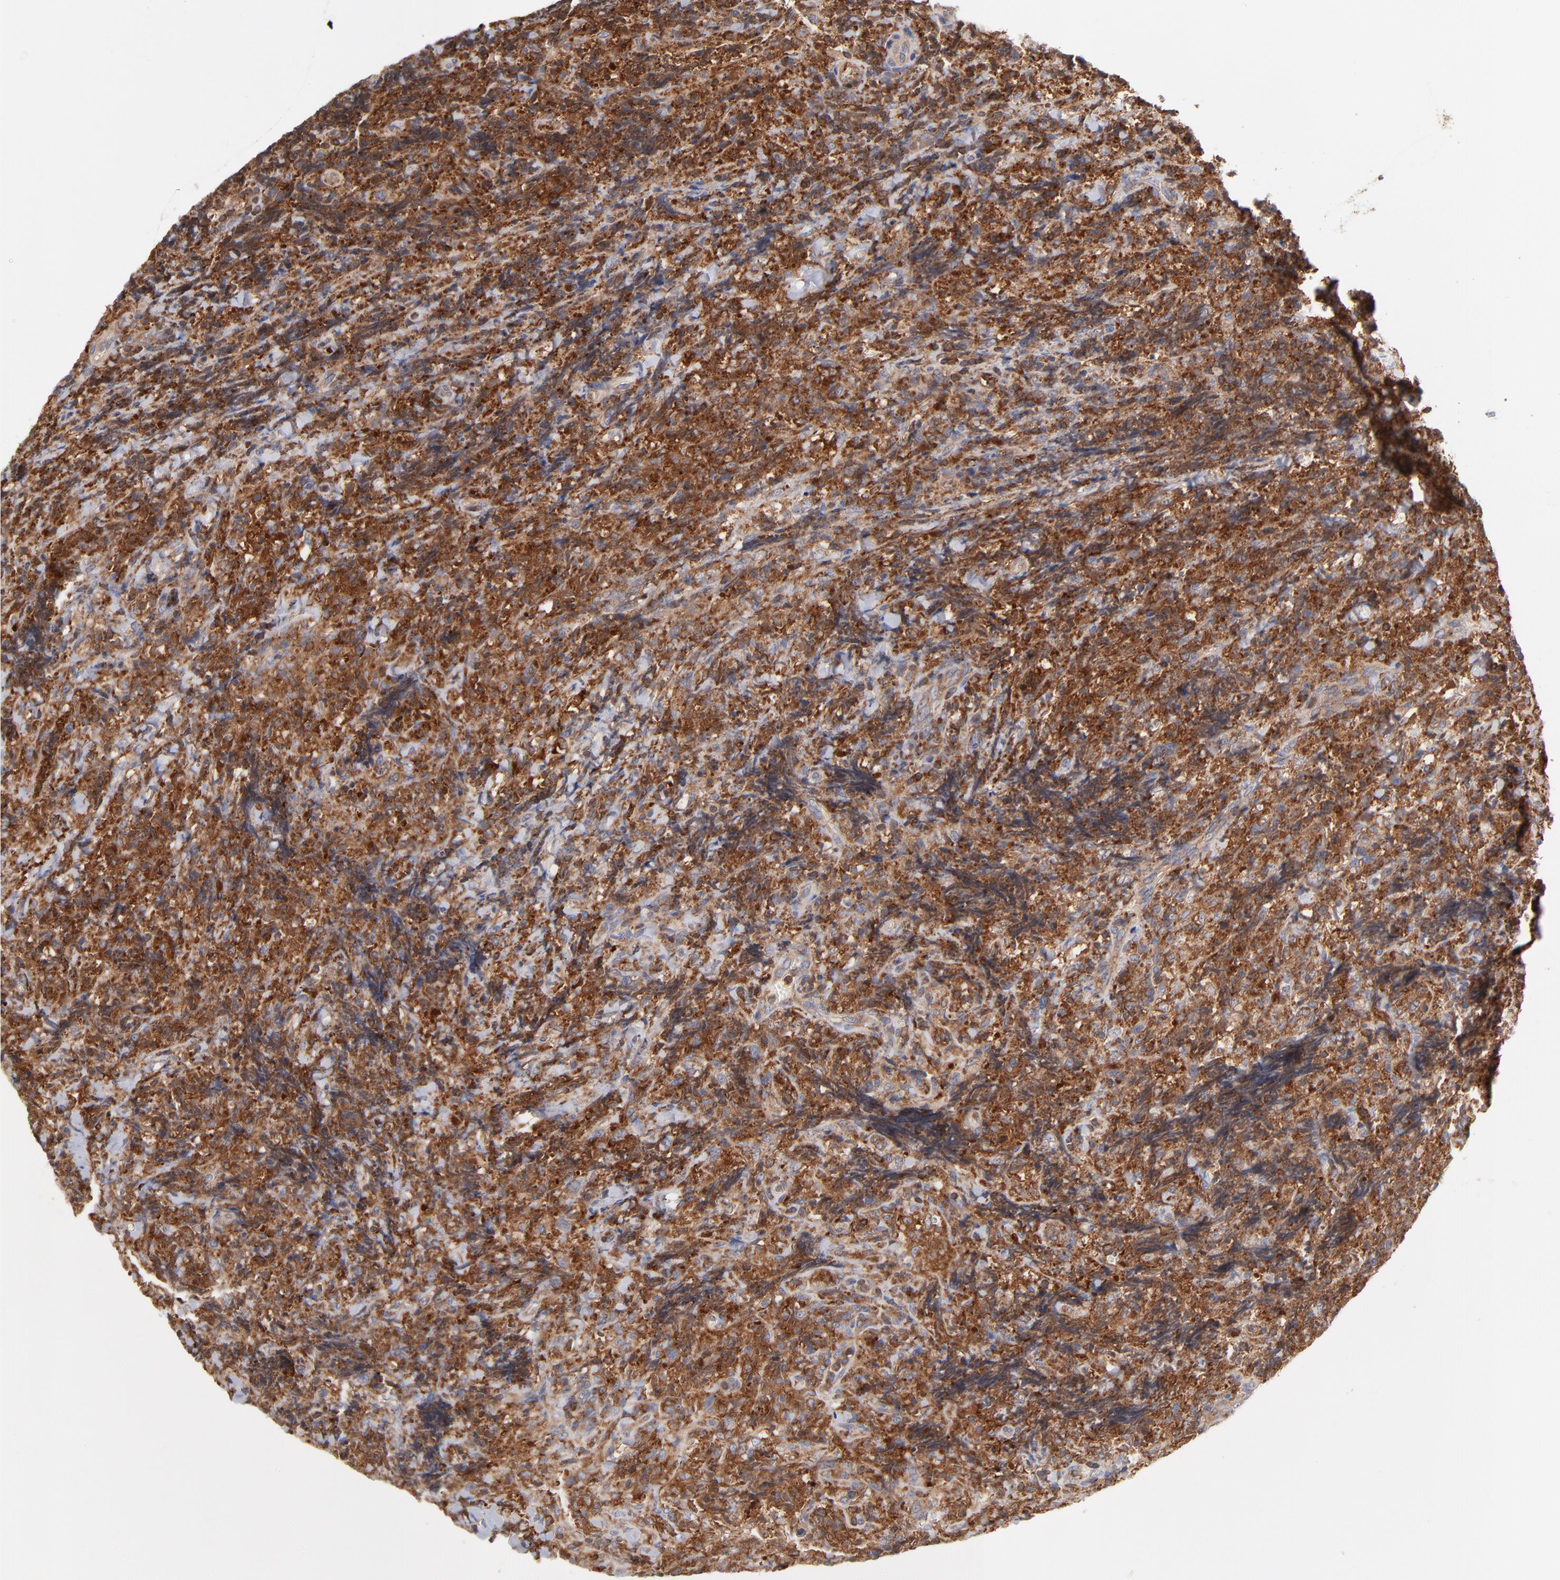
{"staining": {"intensity": "strong", "quantity": ">75%", "location": "cytoplasmic/membranous"}, "tissue": "lymphoma", "cell_type": "Tumor cells", "image_type": "cancer", "snomed": [{"axis": "morphology", "description": "Malignant lymphoma, non-Hodgkin's type, High grade"}, {"axis": "topography", "description": "Tonsil"}], "caption": "Protein expression analysis of malignant lymphoma, non-Hodgkin's type (high-grade) reveals strong cytoplasmic/membranous staining in about >75% of tumor cells.", "gene": "WIPF1", "patient": {"sex": "female", "age": 36}}